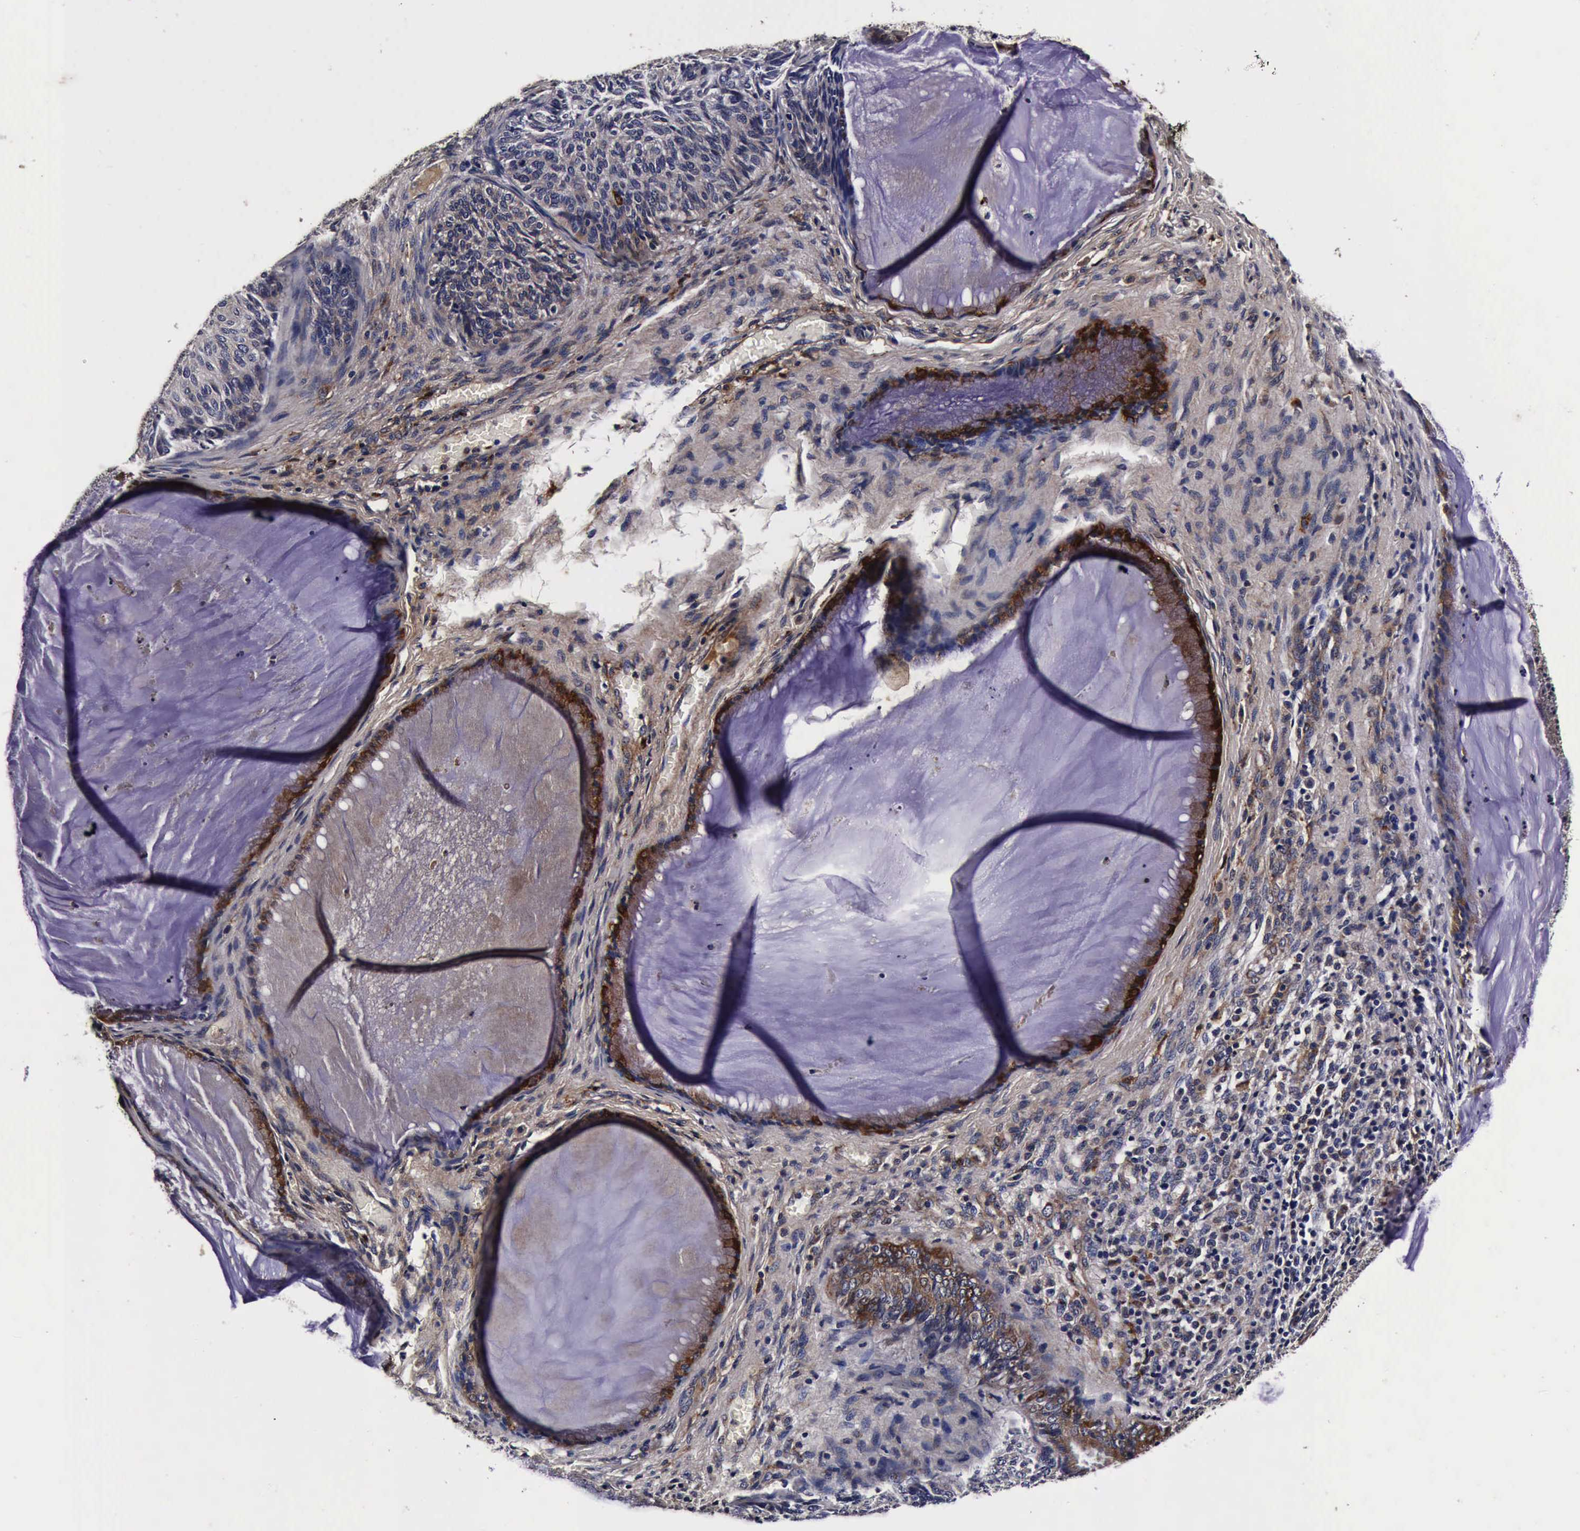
{"staining": {"intensity": "weak", "quantity": "25%-75%", "location": "cytoplasmic/membranous"}, "tissue": "cervical cancer", "cell_type": "Tumor cells", "image_type": "cancer", "snomed": [{"axis": "morphology", "description": "Squamous cell carcinoma, NOS"}, {"axis": "topography", "description": "Cervix"}], "caption": "Immunohistochemical staining of cervical squamous cell carcinoma exhibits low levels of weak cytoplasmic/membranous protein staining in approximately 25%-75% of tumor cells.", "gene": "CST3", "patient": {"sex": "female", "age": 36}}